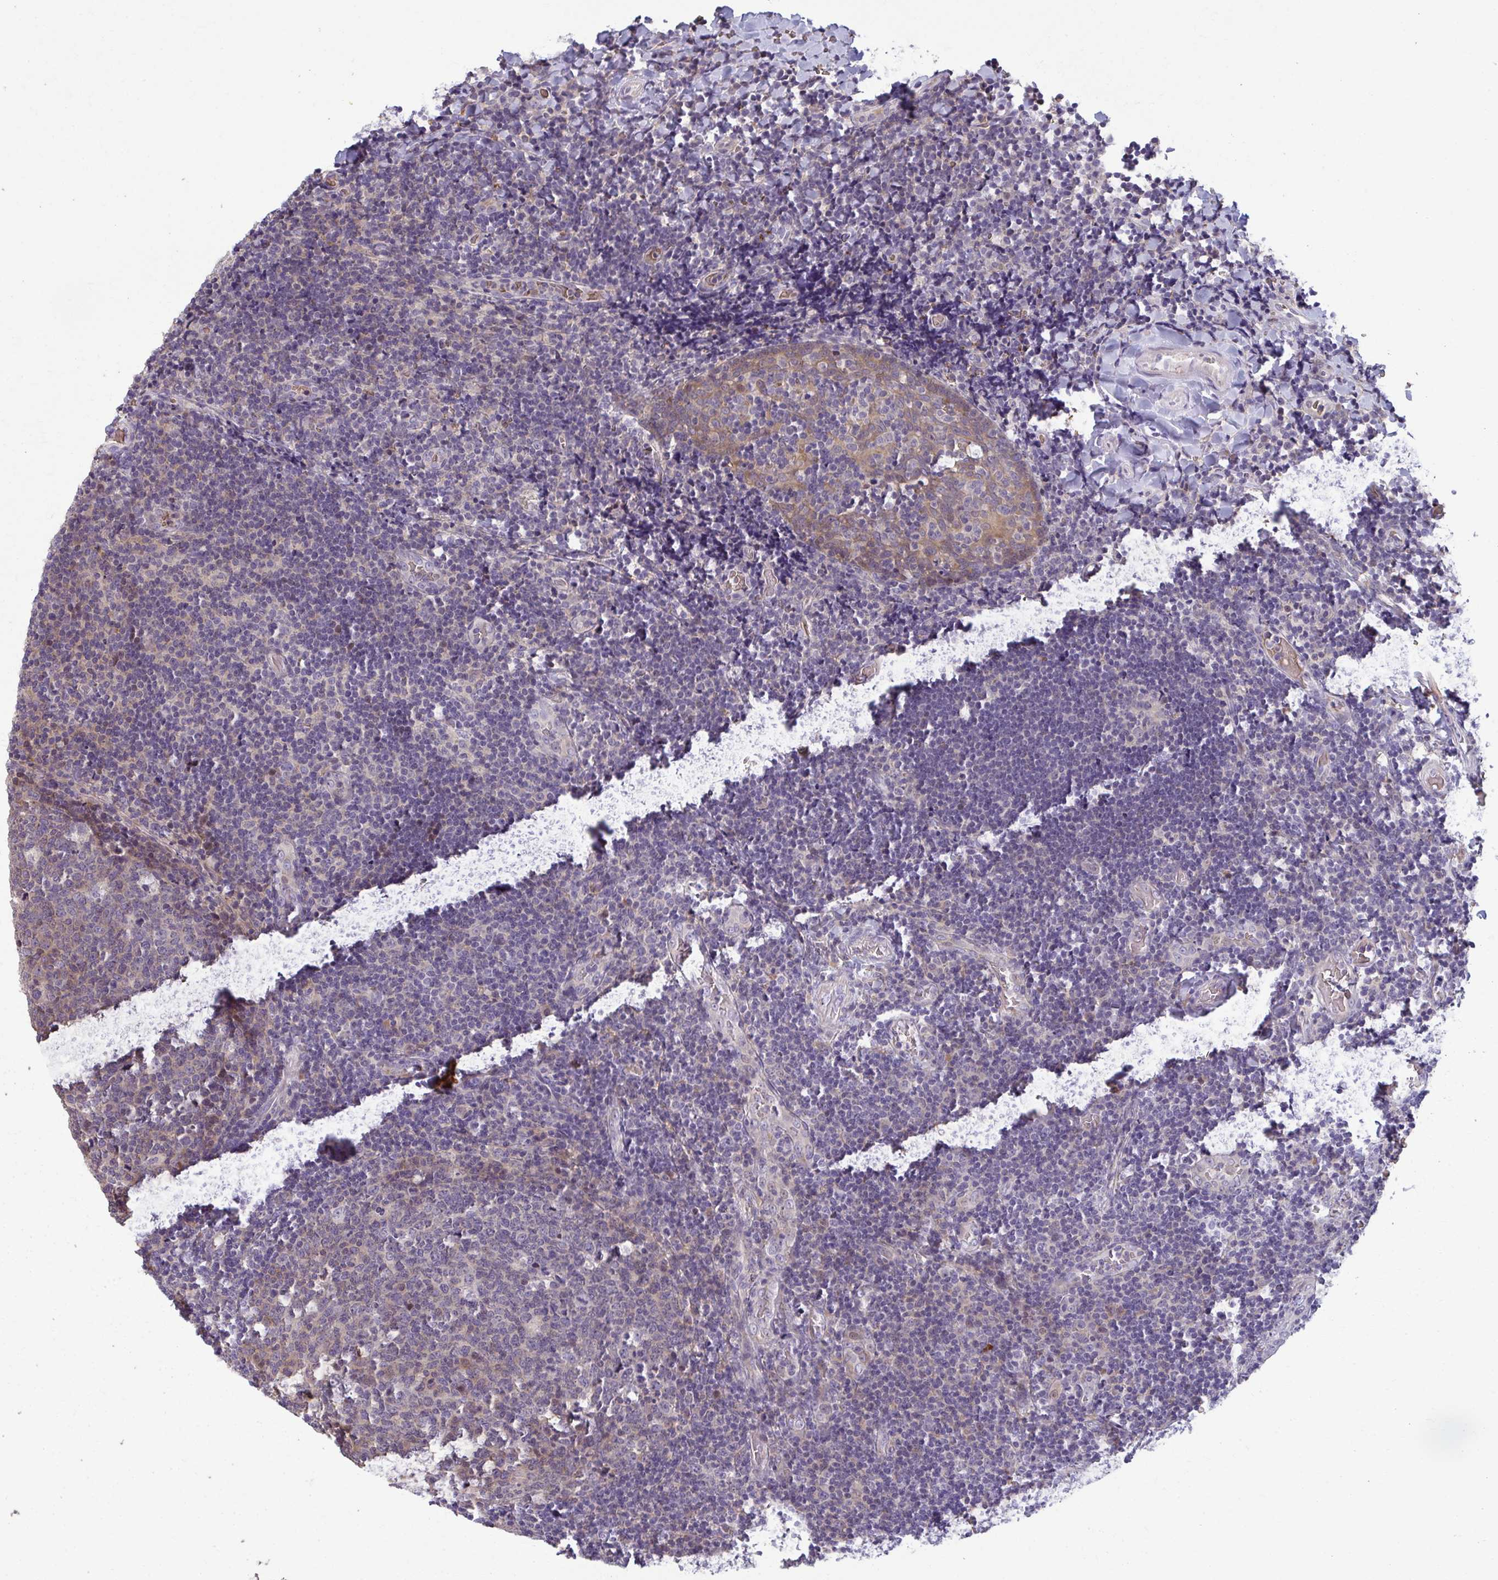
{"staining": {"intensity": "negative", "quantity": "none", "location": "none"}, "tissue": "tonsil", "cell_type": "Germinal center cells", "image_type": "normal", "snomed": [{"axis": "morphology", "description": "Normal tissue, NOS"}, {"axis": "topography", "description": "Tonsil"}], "caption": "Tonsil was stained to show a protein in brown. There is no significant expression in germinal center cells. Nuclei are stained in blue.", "gene": "ZNF34", "patient": {"sex": "male", "age": 17}}